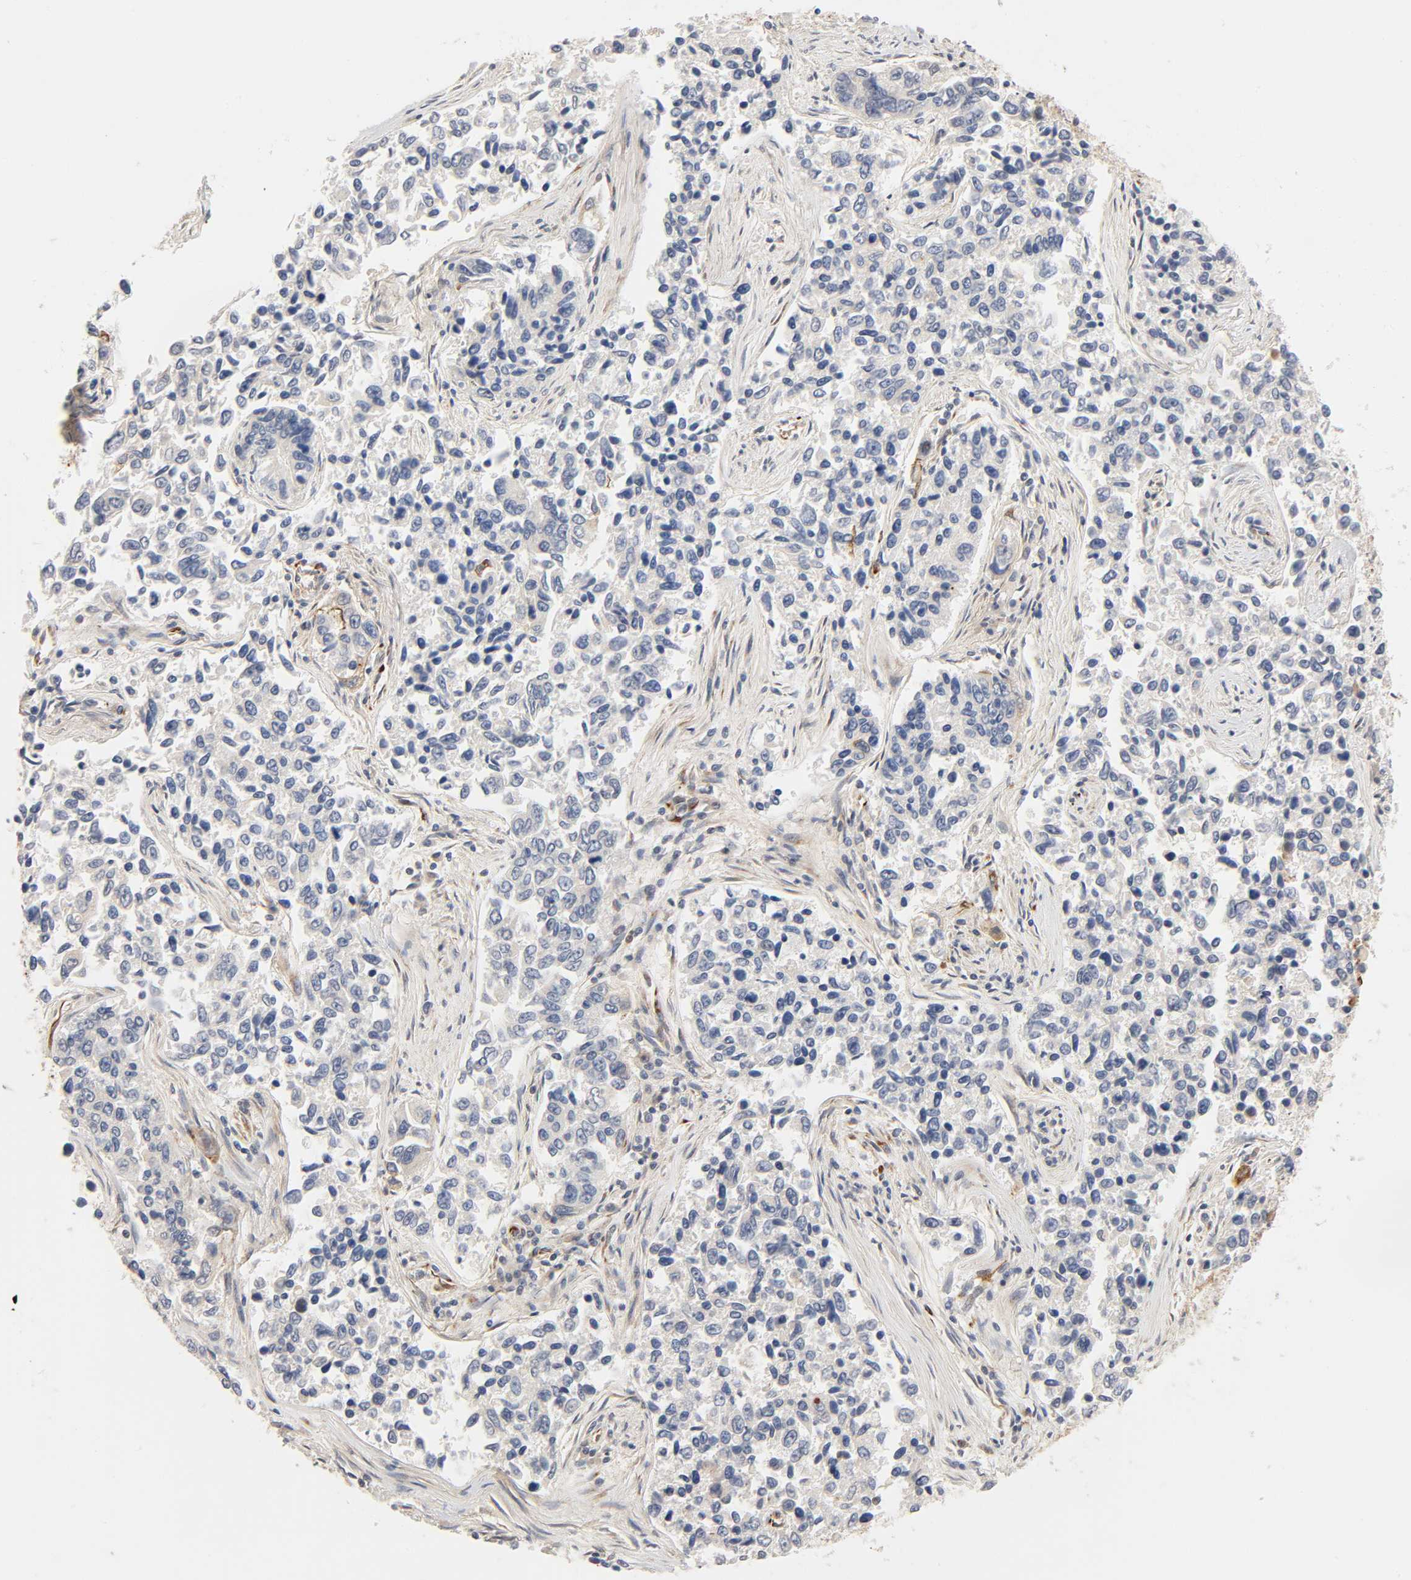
{"staining": {"intensity": "weak", "quantity": "25%-75%", "location": "cytoplasmic/membranous"}, "tissue": "lung cancer", "cell_type": "Tumor cells", "image_type": "cancer", "snomed": [{"axis": "morphology", "description": "Adenocarcinoma, NOS"}, {"axis": "topography", "description": "Lung"}], "caption": "Lung cancer stained for a protein (brown) shows weak cytoplasmic/membranous positive staining in approximately 25%-75% of tumor cells.", "gene": "REEP6", "patient": {"sex": "male", "age": 84}}